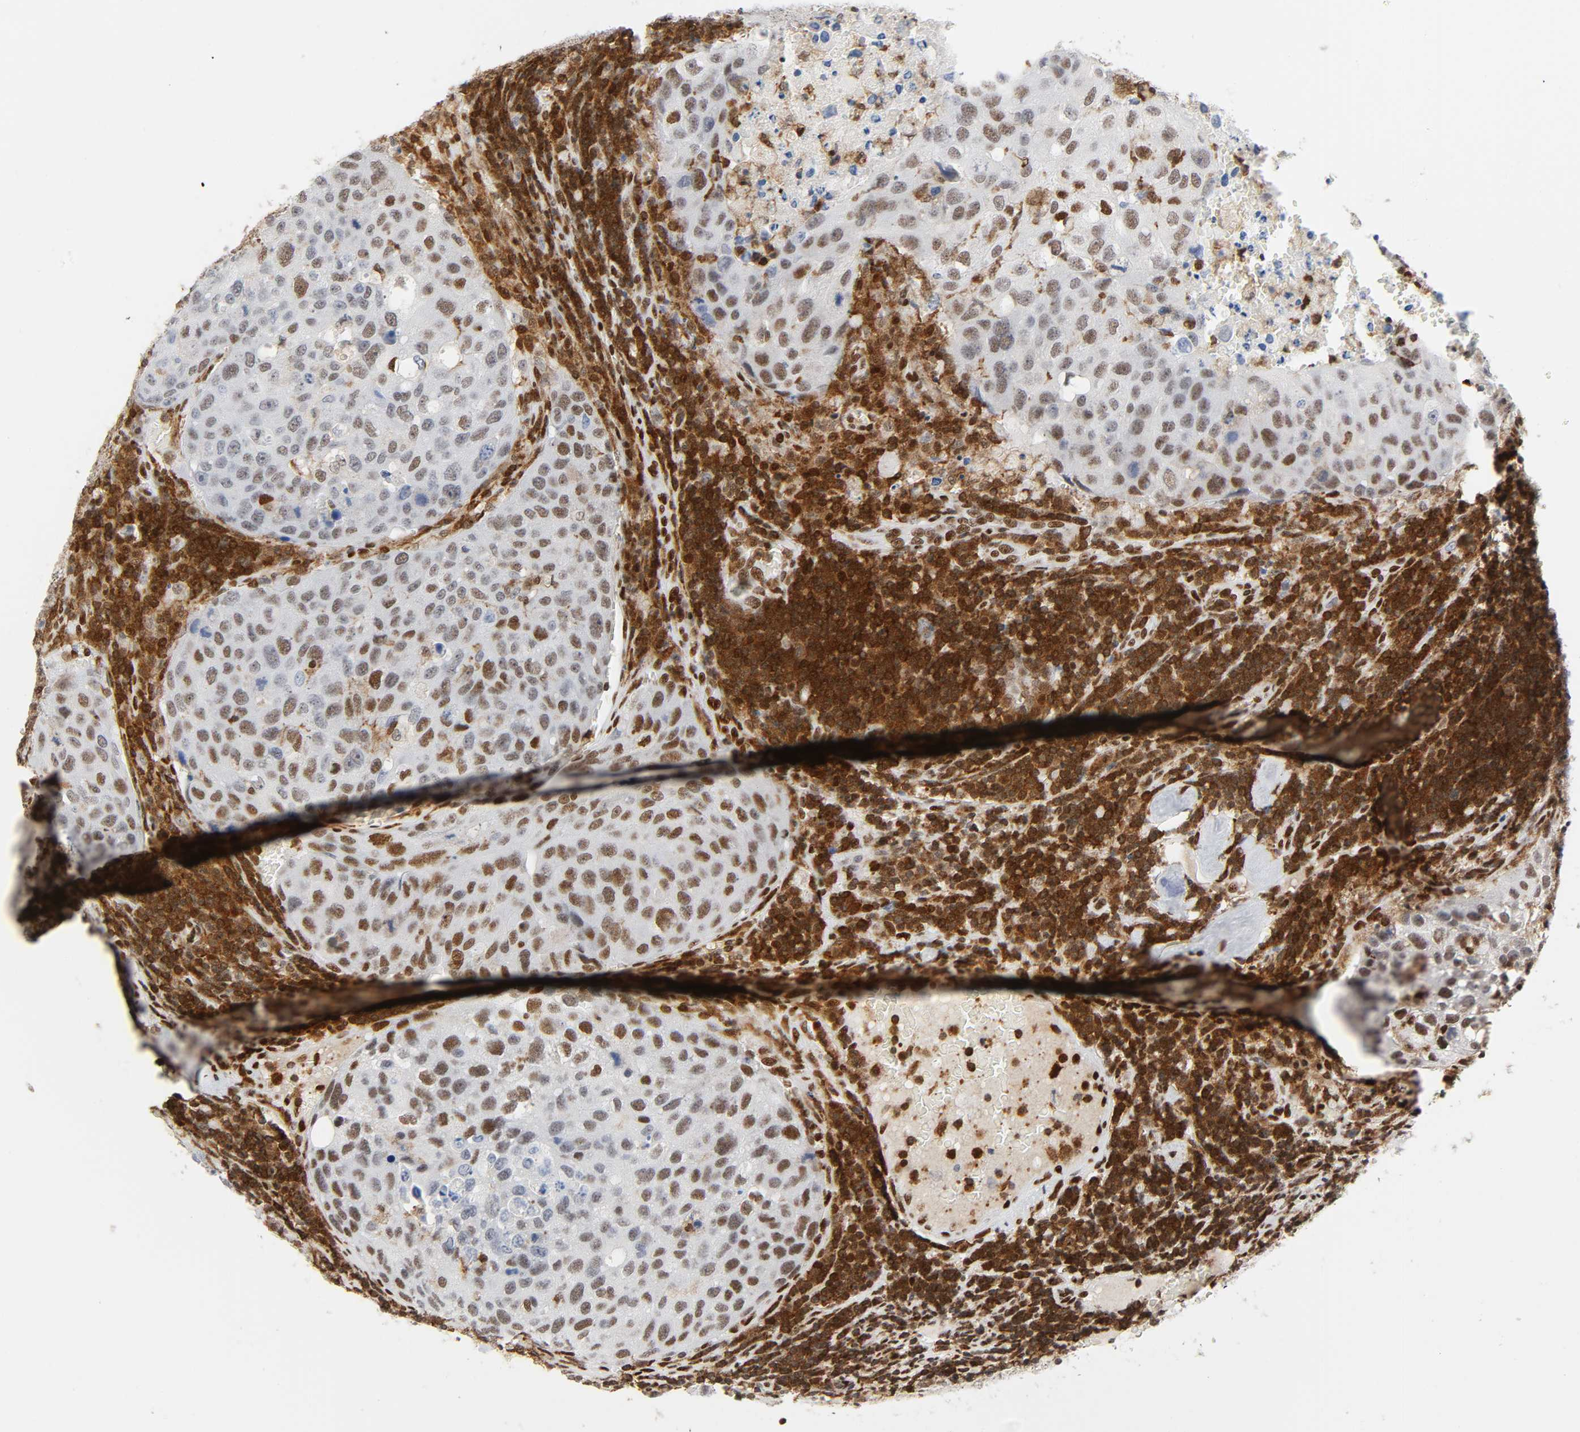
{"staining": {"intensity": "moderate", "quantity": "25%-75%", "location": "nuclear"}, "tissue": "urothelial cancer", "cell_type": "Tumor cells", "image_type": "cancer", "snomed": [{"axis": "morphology", "description": "Urothelial carcinoma, High grade"}, {"axis": "topography", "description": "Lymph node"}, {"axis": "topography", "description": "Urinary bladder"}], "caption": "A brown stain shows moderate nuclear positivity of a protein in human high-grade urothelial carcinoma tumor cells. (brown staining indicates protein expression, while blue staining denotes nuclei).", "gene": "WAS", "patient": {"sex": "male", "age": 51}}